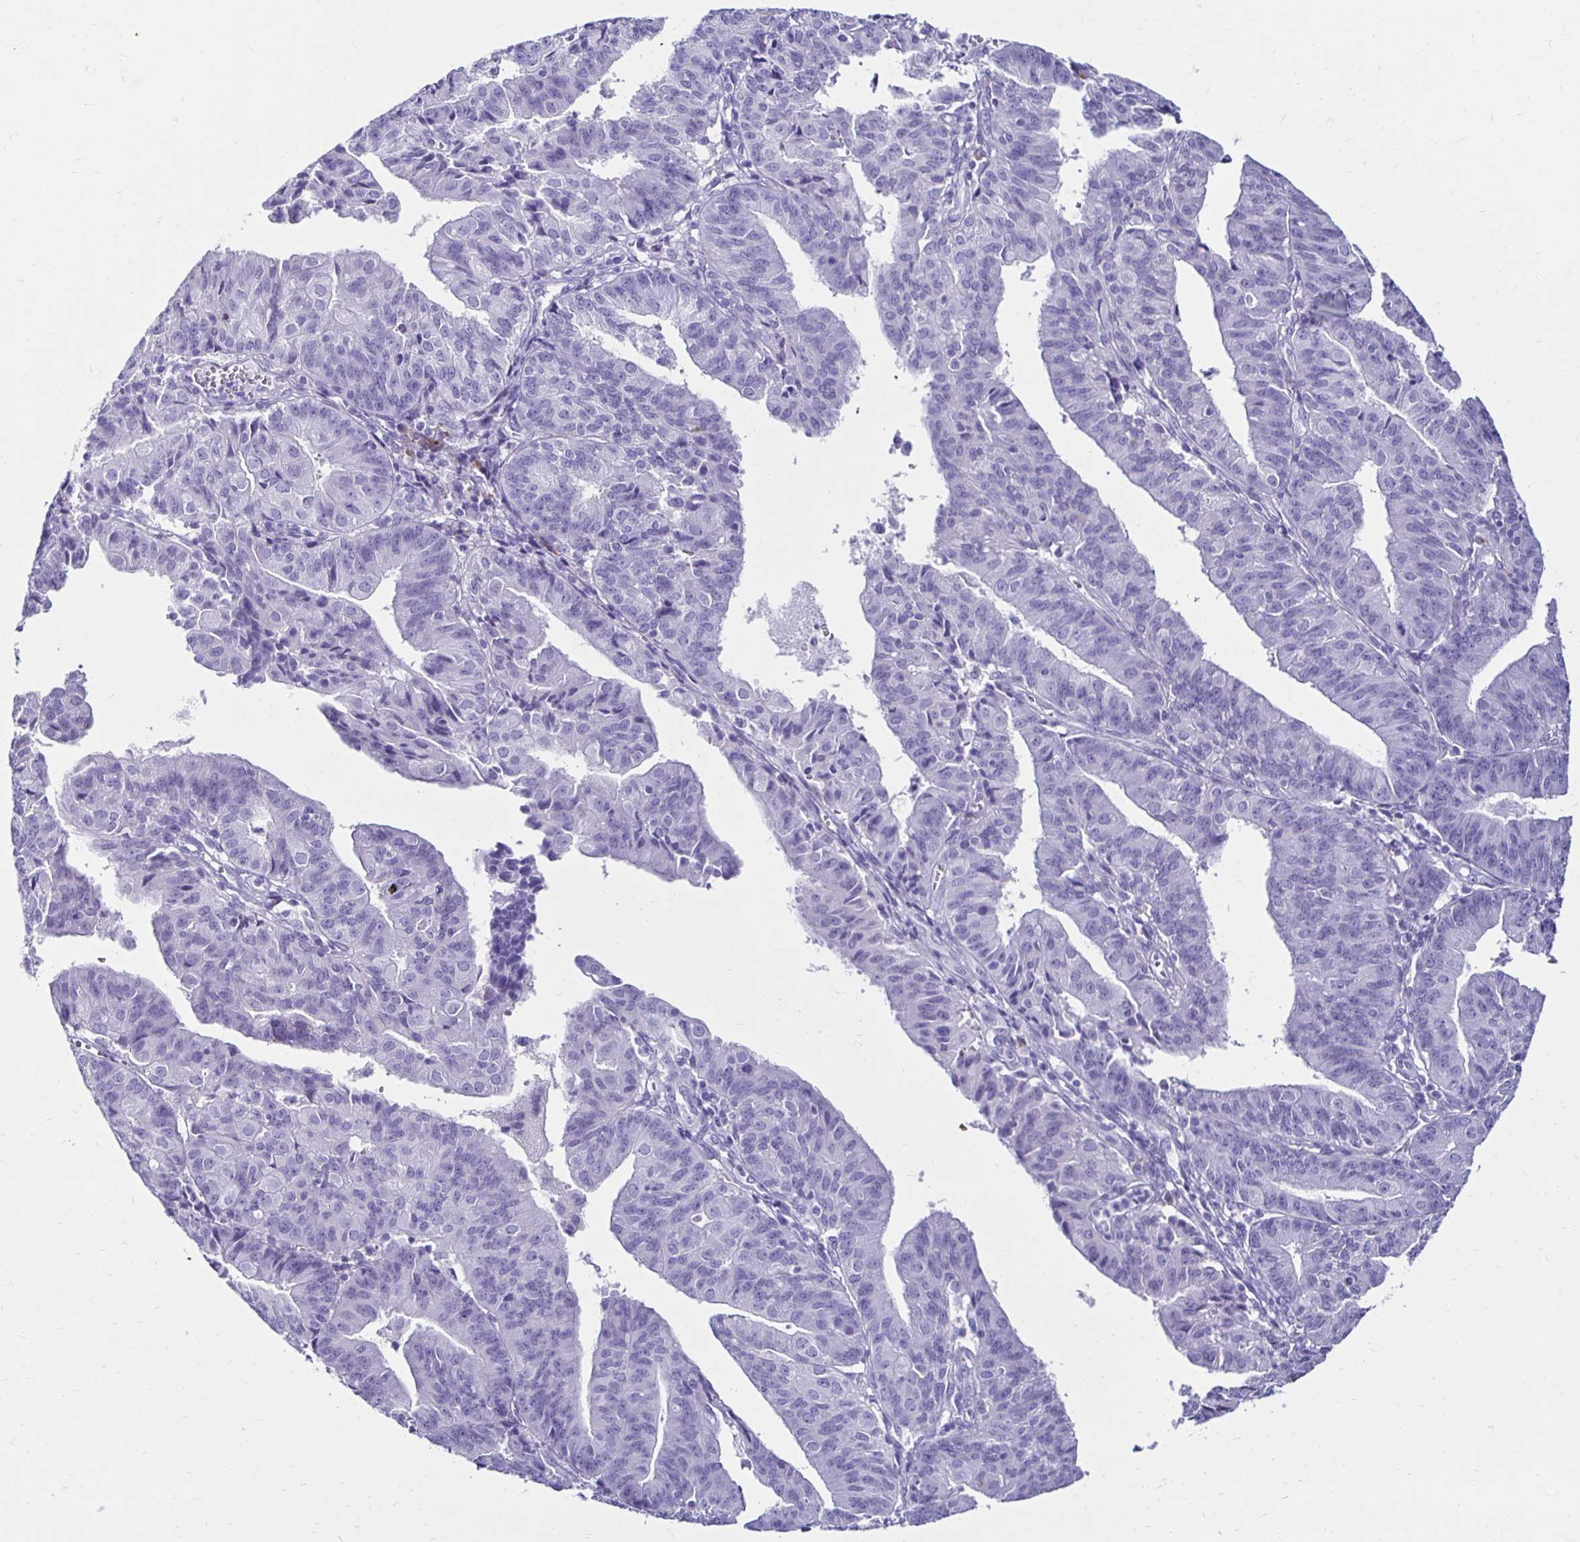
{"staining": {"intensity": "negative", "quantity": "none", "location": "none"}, "tissue": "endometrial cancer", "cell_type": "Tumor cells", "image_type": "cancer", "snomed": [{"axis": "morphology", "description": "Adenocarcinoma, NOS"}, {"axis": "topography", "description": "Endometrium"}], "caption": "Tumor cells are negative for protein expression in human adenocarcinoma (endometrial). Nuclei are stained in blue.", "gene": "CST5", "patient": {"sex": "female", "age": 56}}